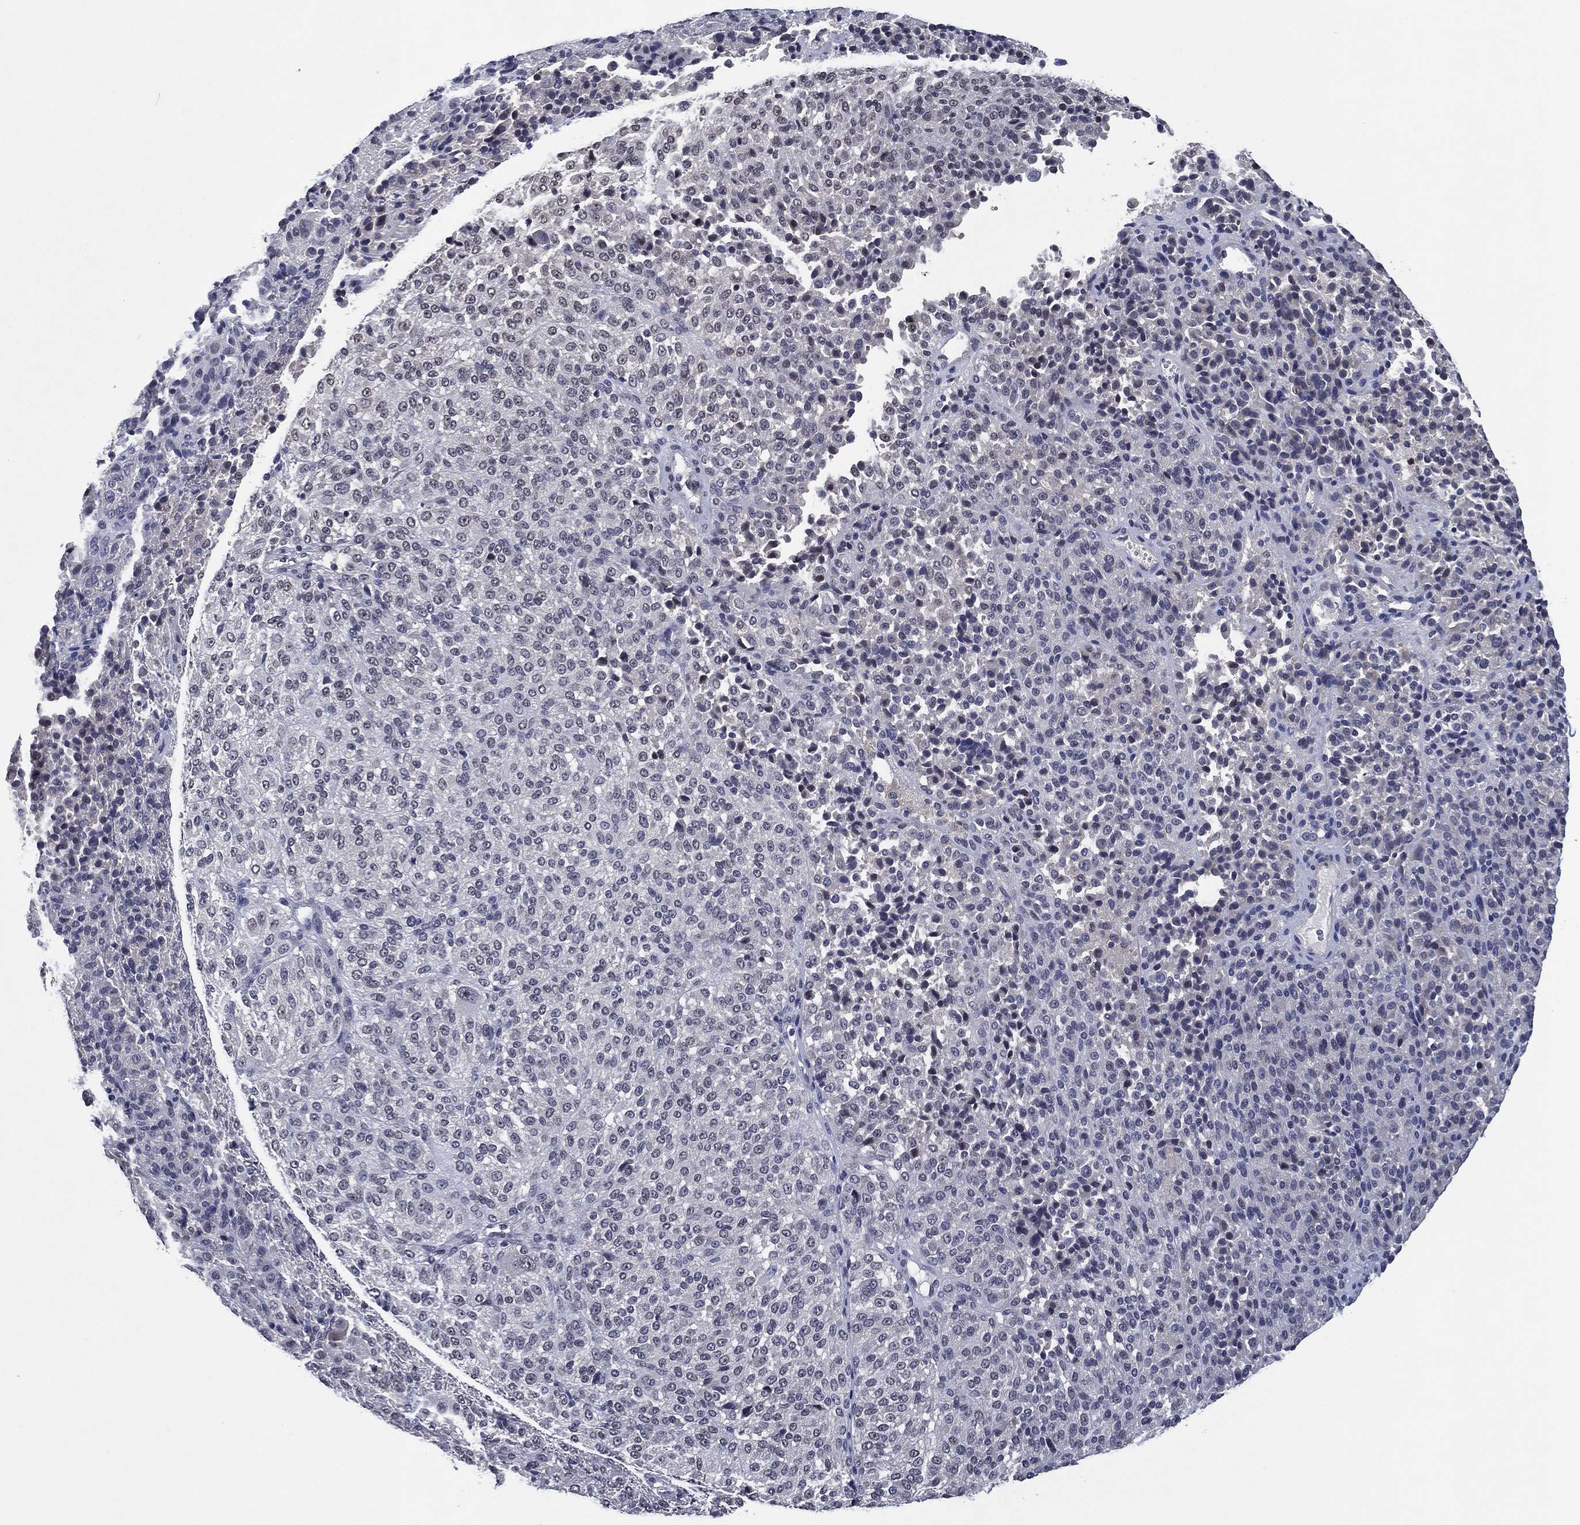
{"staining": {"intensity": "negative", "quantity": "none", "location": "none"}, "tissue": "melanoma", "cell_type": "Tumor cells", "image_type": "cancer", "snomed": [{"axis": "morphology", "description": "Malignant melanoma, Metastatic site"}, {"axis": "topography", "description": "Brain"}], "caption": "Melanoma was stained to show a protein in brown. There is no significant expression in tumor cells.", "gene": "ZBTB42", "patient": {"sex": "female", "age": 56}}